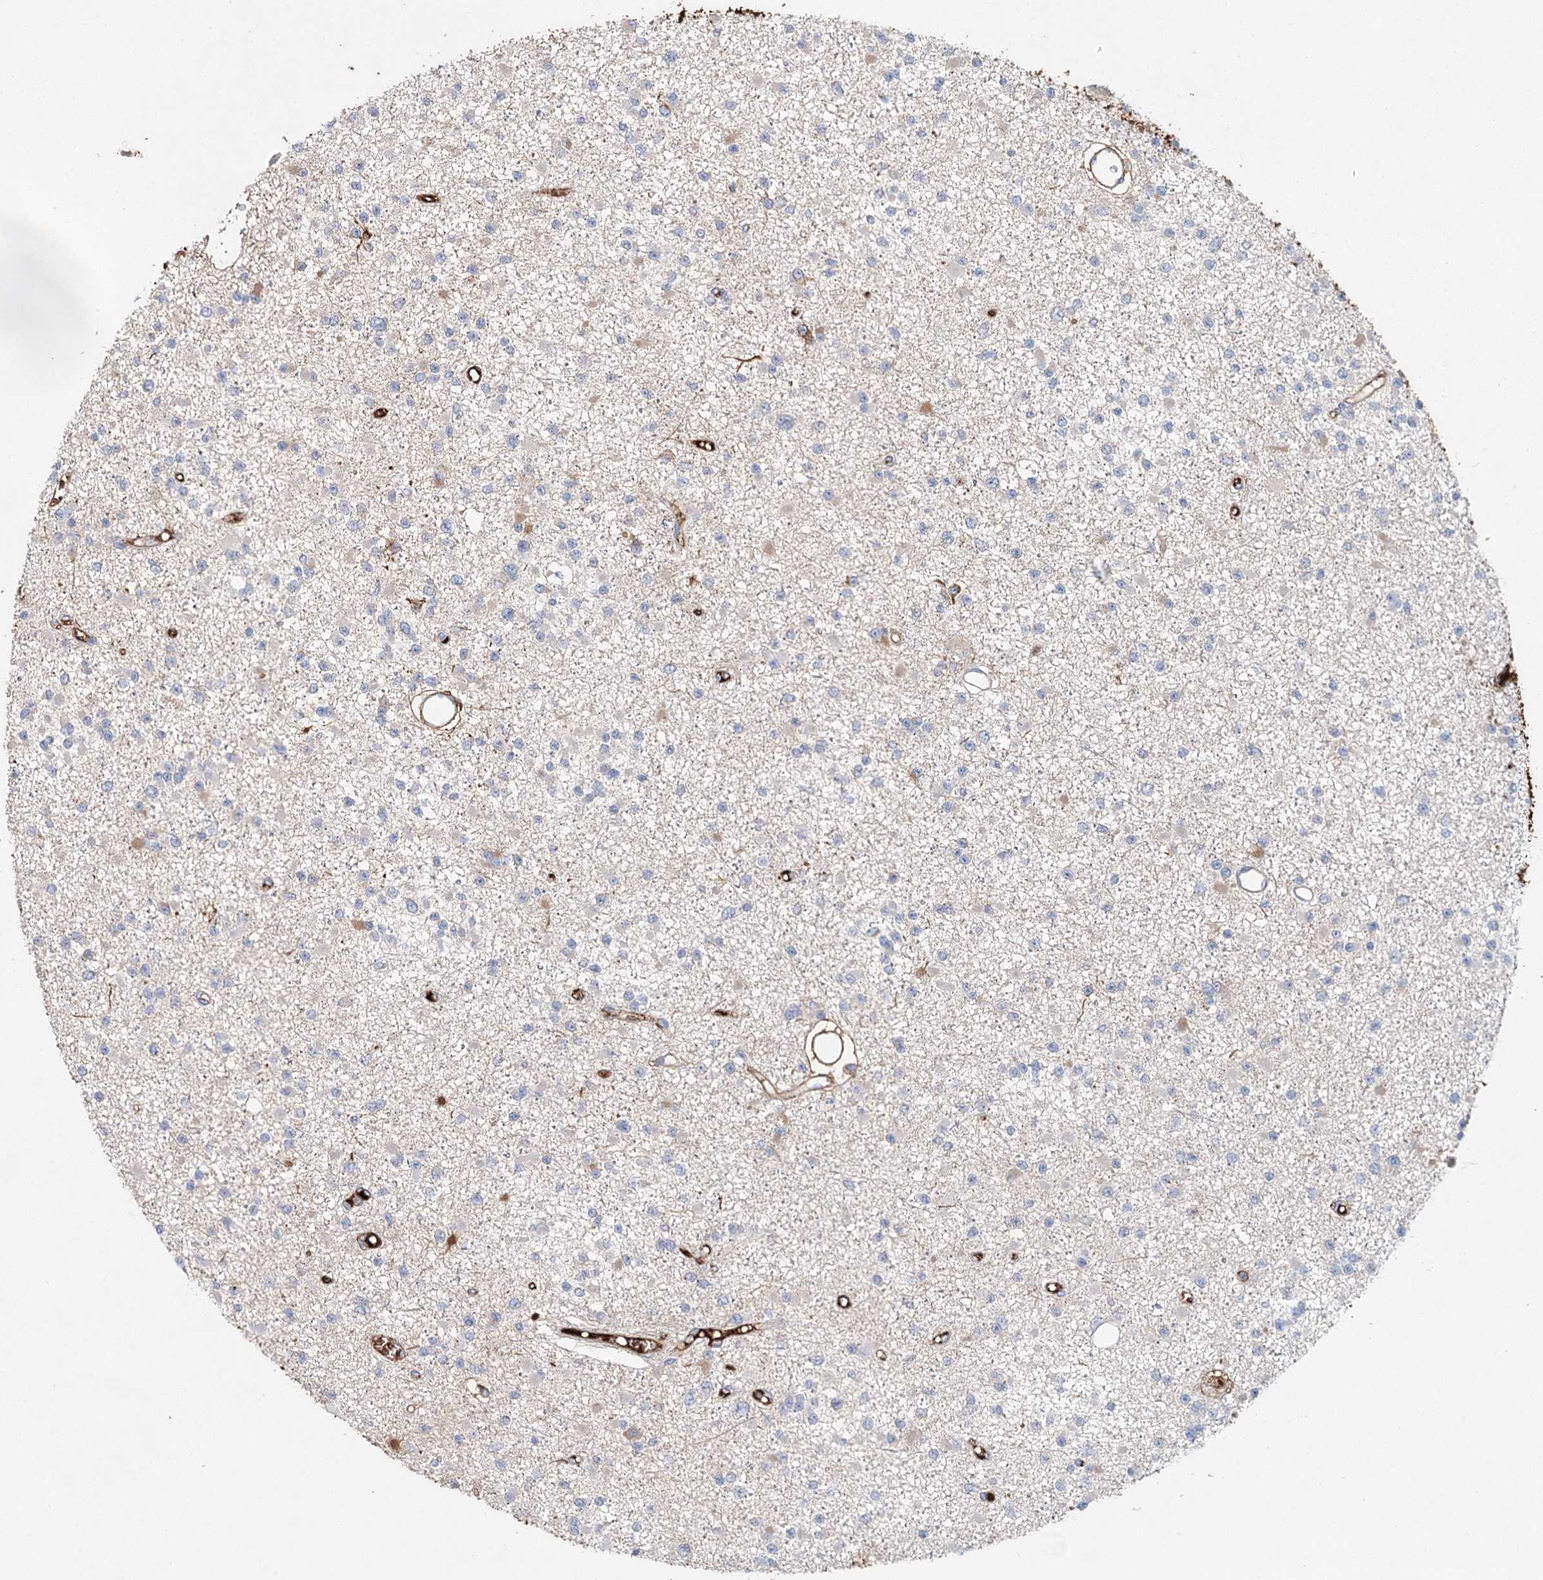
{"staining": {"intensity": "negative", "quantity": "none", "location": "none"}, "tissue": "glioma", "cell_type": "Tumor cells", "image_type": "cancer", "snomed": [{"axis": "morphology", "description": "Glioma, malignant, Low grade"}, {"axis": "topography", "description": "Brain"}], "caption": "Protein analysis of malignant low-grade glioma reveals no significant expression in tumor cells. (DAB (3,3'-diaminobenzidine) IHC with hematoxylin counter stain).", "gene": "ALKBH8", "patient": {"sex": "female", "age": 22}}